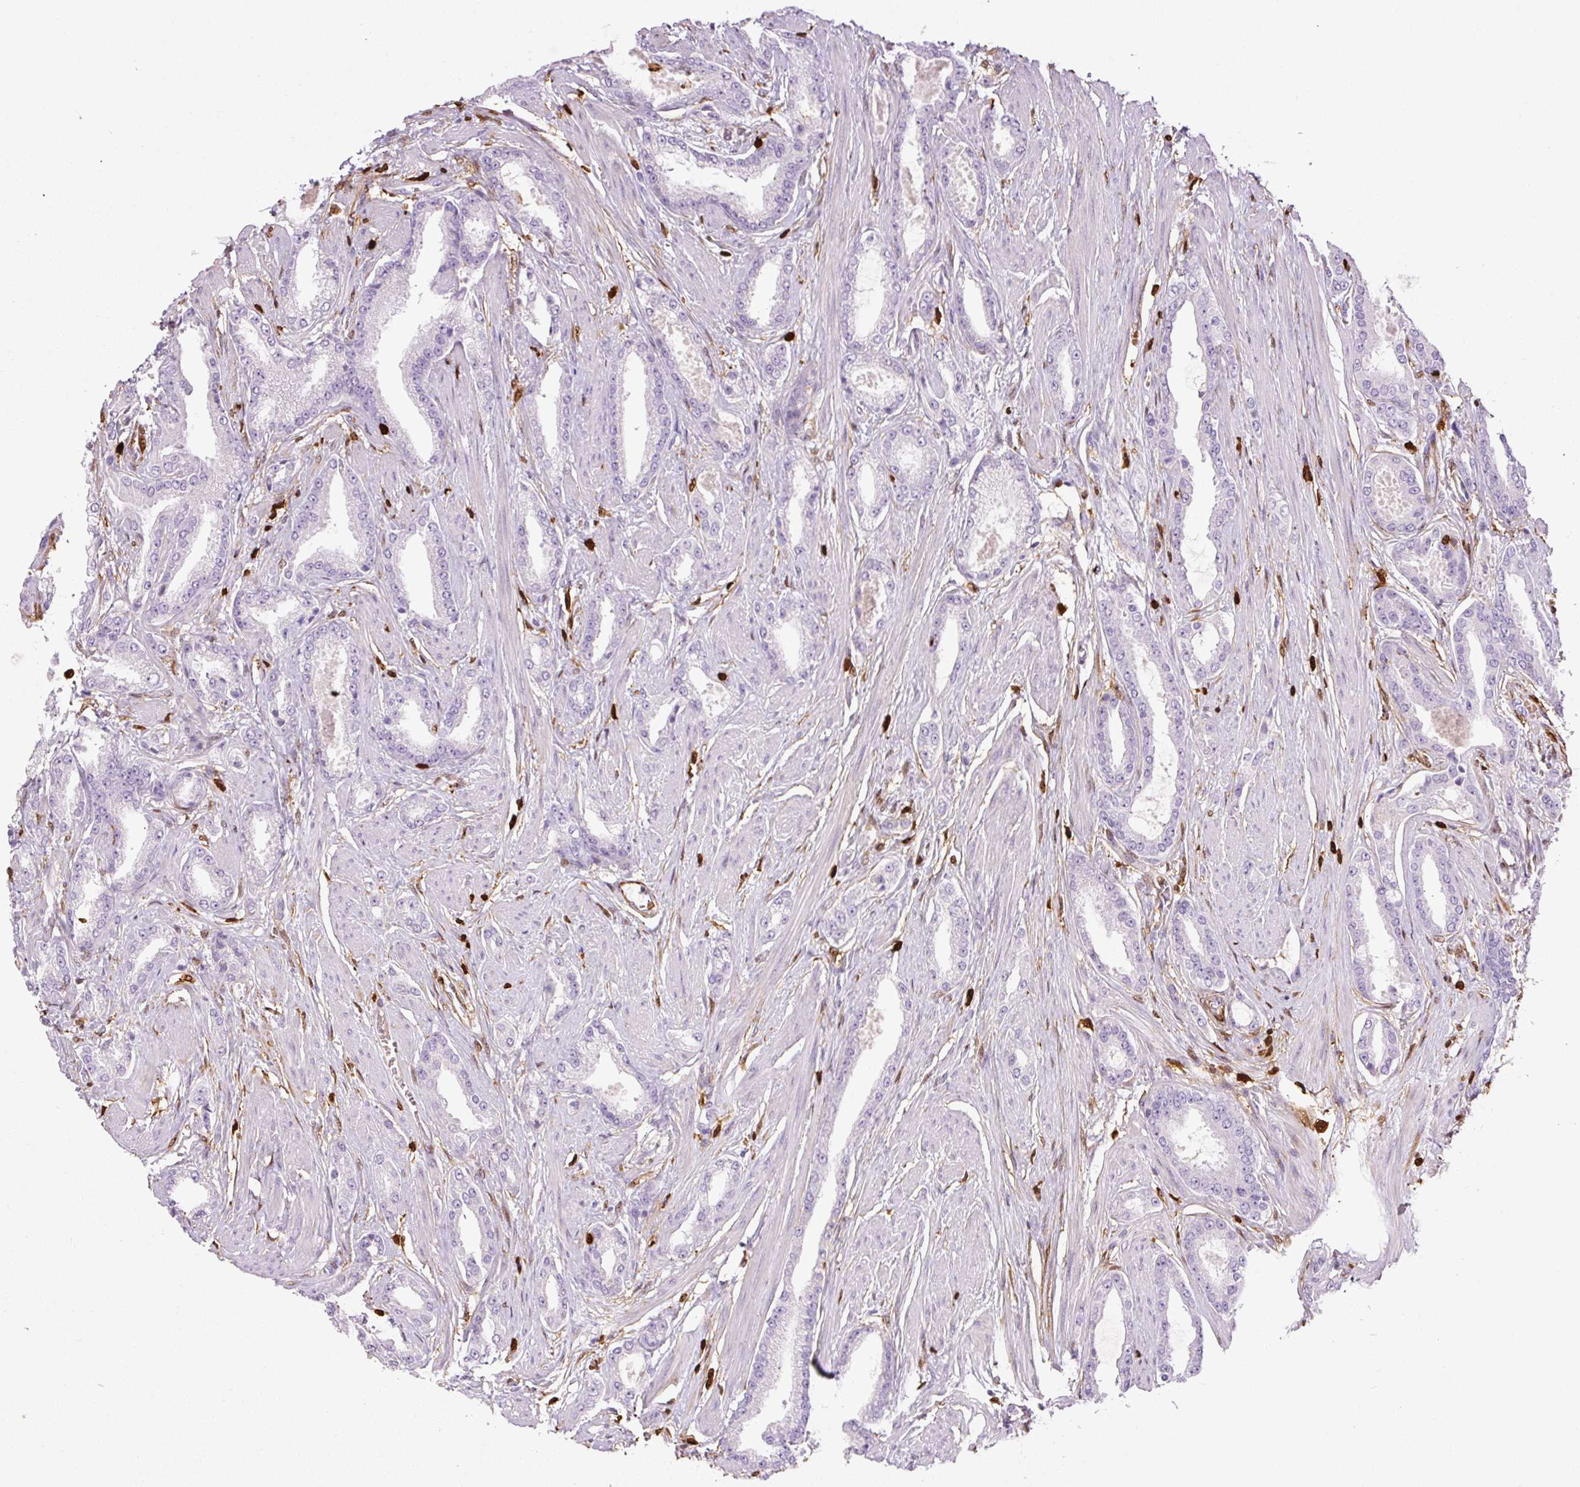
{"staining": {"intensity": "negative", "quantity": "none", "location": "none"}, "tissue": "prostate cancer", "cell_type": "Tumor cells", "image_type": "cancer", "snomed": [{"axis": "morphology", "description": "Adenocarcinoma, Low grade"}, {"axis": "topography", "description": "Prostate"}], "caption": "Human prostate cancer stained for a protein using IHC reveals no staining in tumor cells.", "gene": "S100A4", "patient": {"sex": "male", "age": 42}}